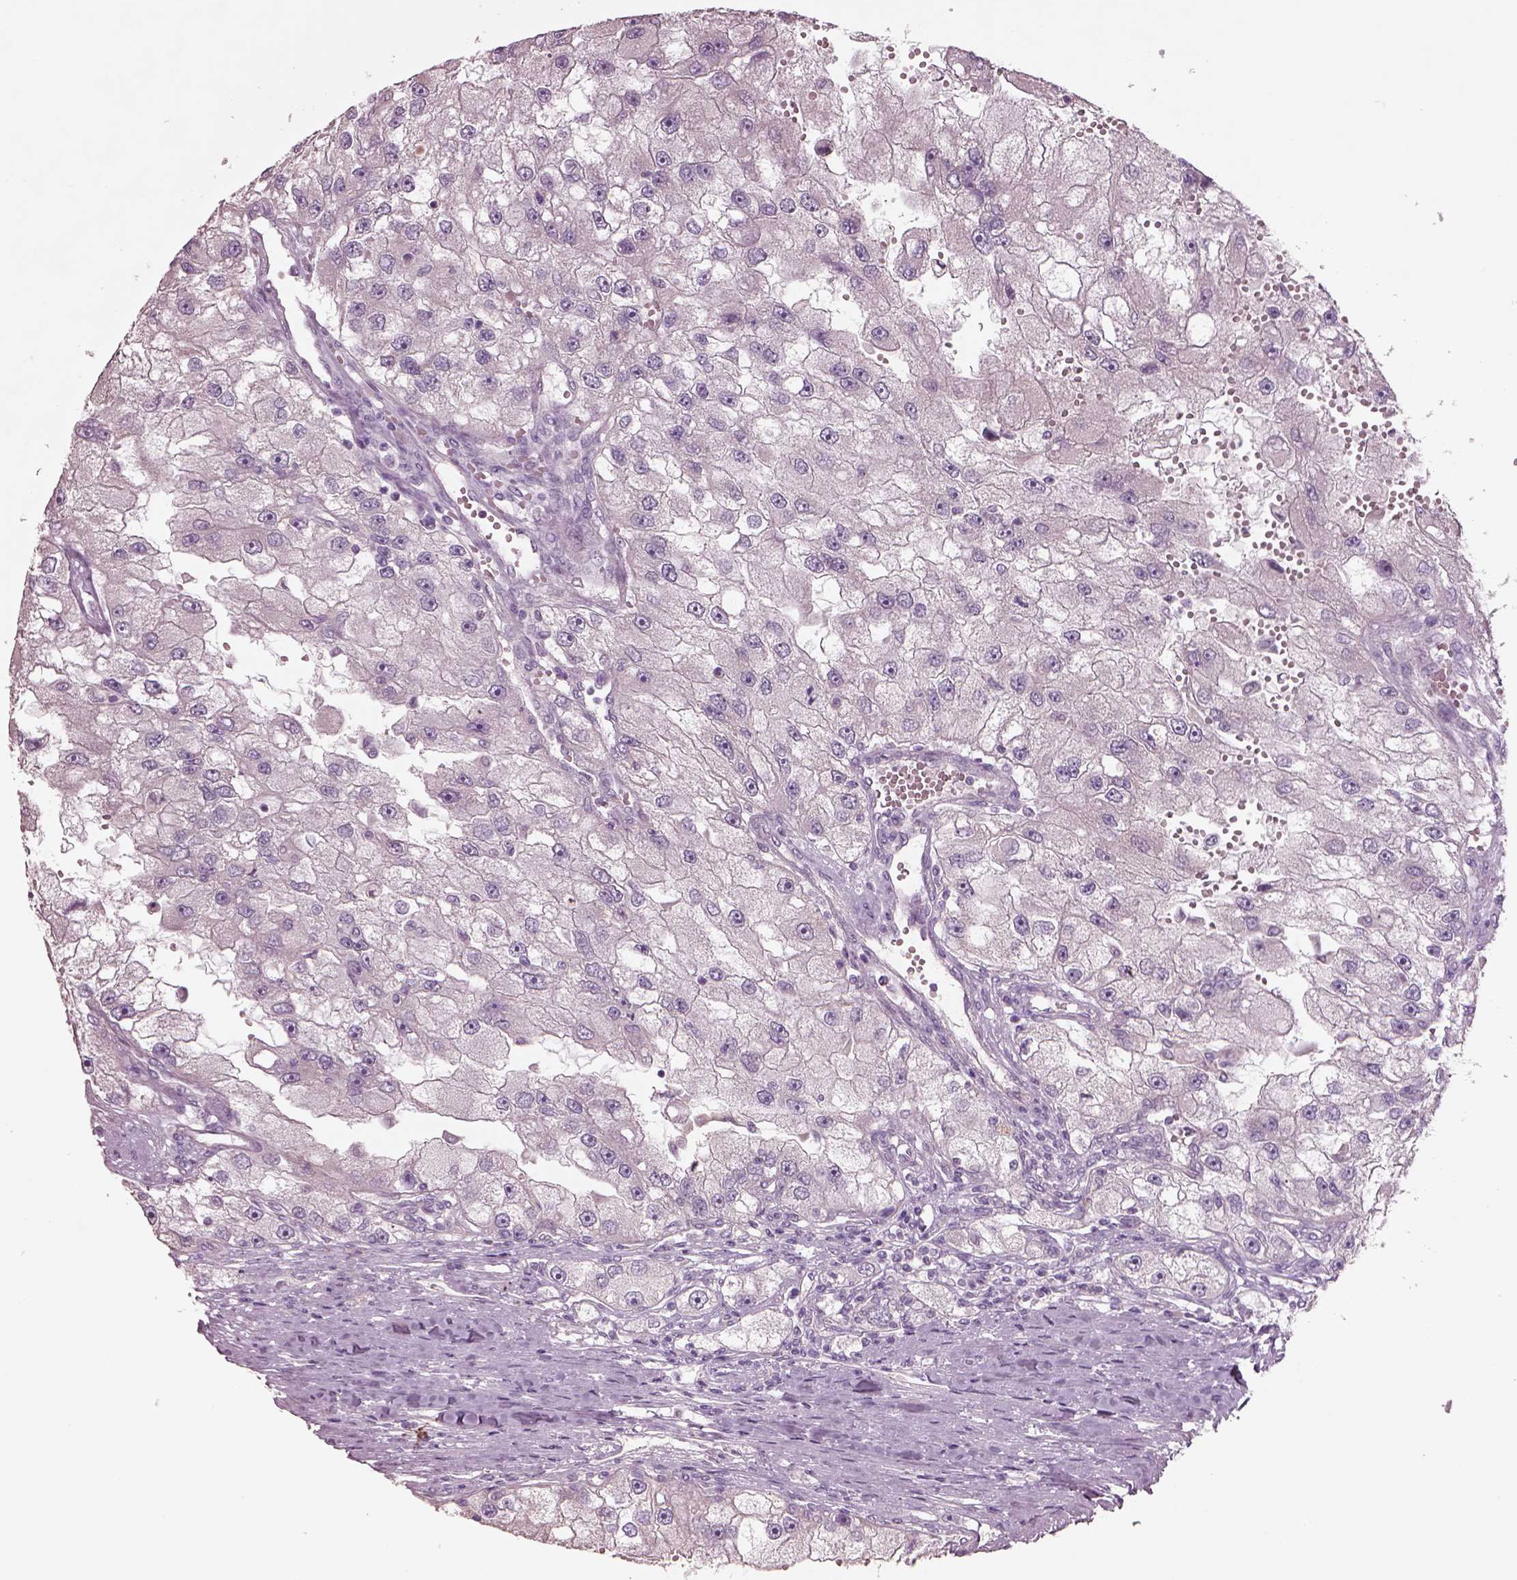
{"staining": {"intensity": "negative", "quantity": "none", "location": "none"}, "tissue": "renal cancer", "cell_type": "Tumor cells", "image_type": "cancer", "snomed": [{"axis": "morphology", "description": "Adenocarcinoma, NOS"}, {"axis": "topography", "description": "Kidney"}], "caption": "Renal cancer (adenocarcinoma) stained for a protein using immunohistochemistry reveals no positivity tumor cells.", "gene": "DUOXA2", "patient": {"sex": "male", "age": 63}}